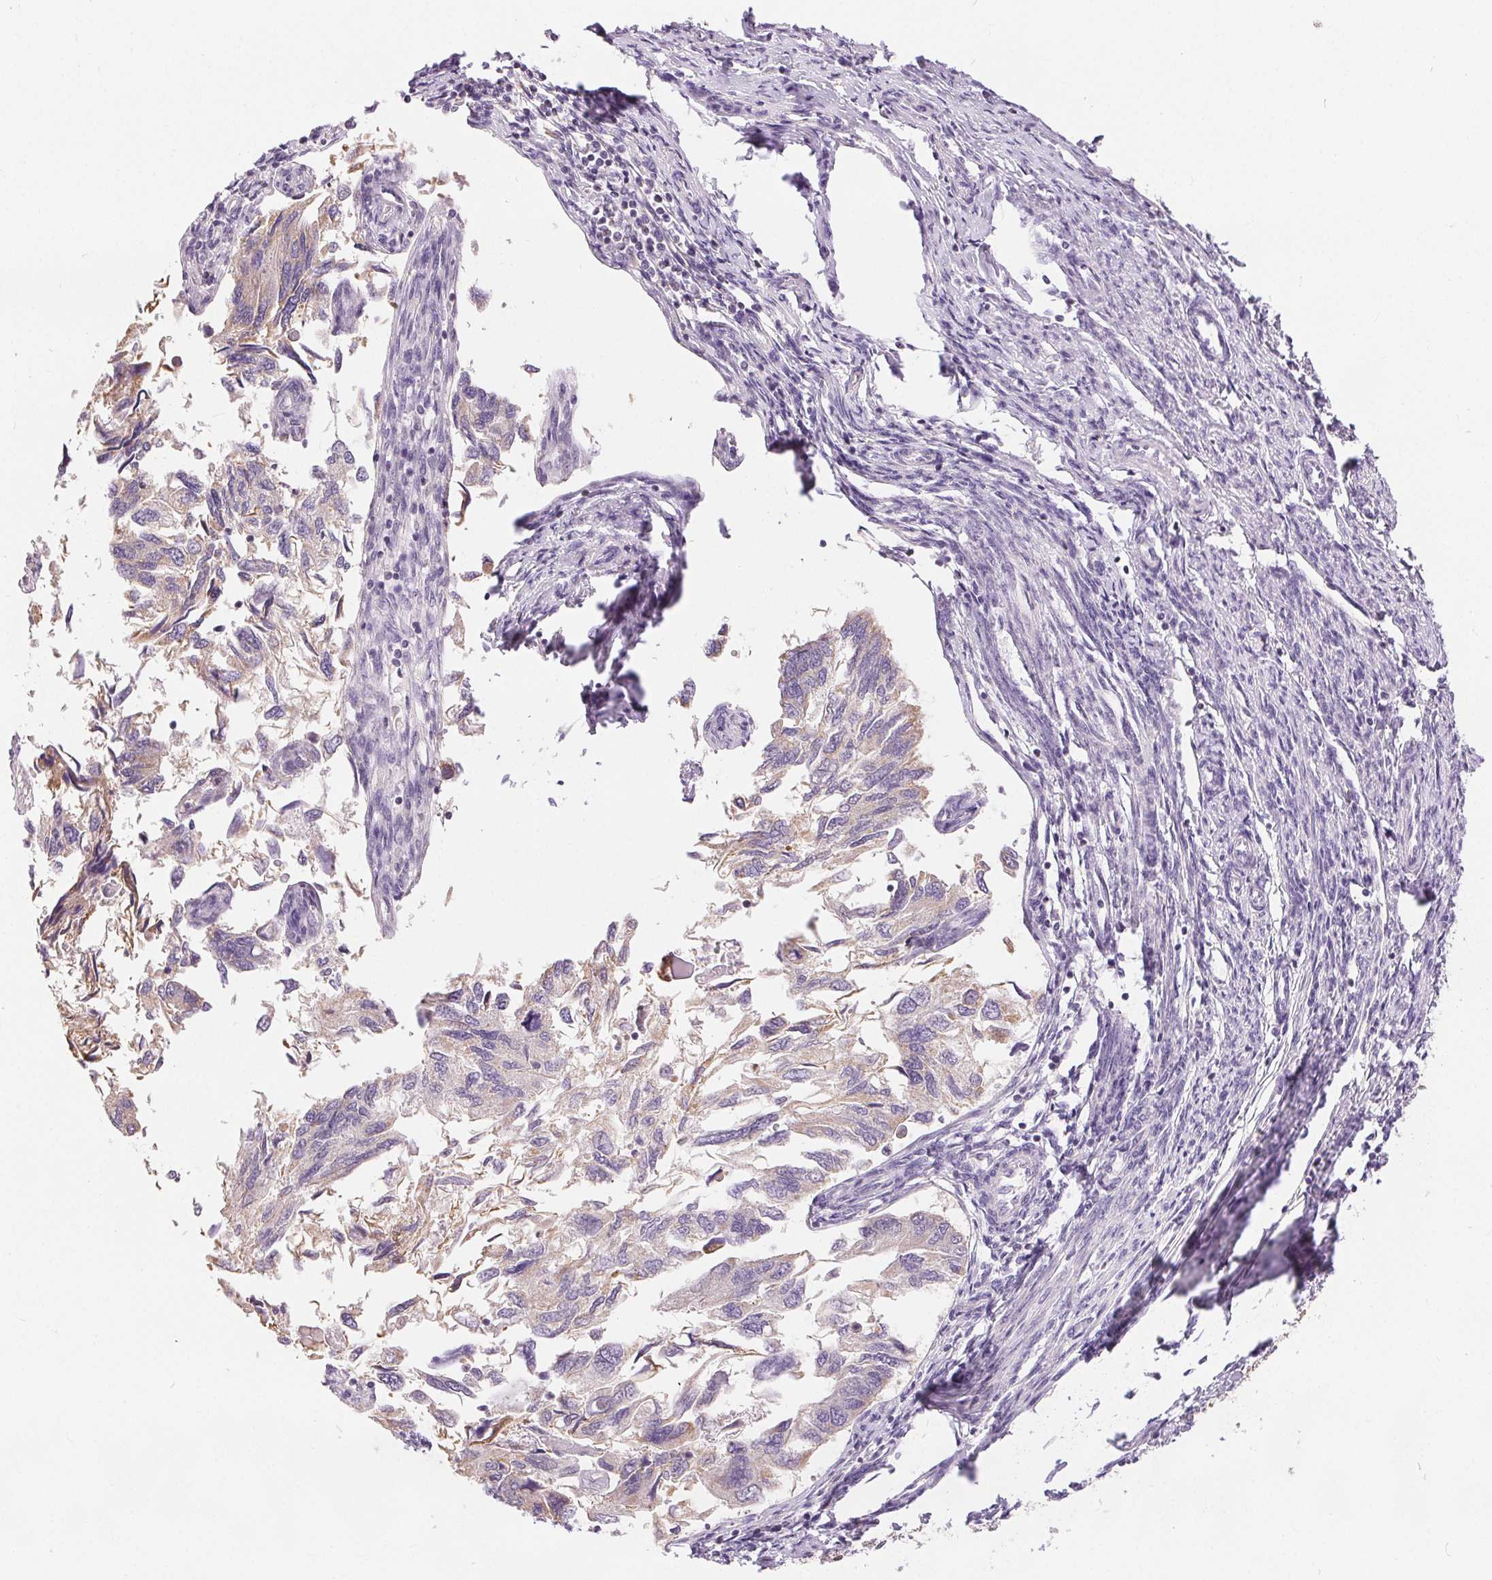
{"staining": {"intensity": "weak", "quantity": "25%-75%", "location": "cytoplasmic/membranous"}, "tissue": "endometrial cancer", "cell_type": "Tumor cells", "image_type": "cancer", "snomed": [{"axis": "morphology", "description": "Carcinoma, NOS"}, {"axis": "topography", "description": "Uterus"}], "caption": "This micrograph displays IHC staining of human endometrial cancer, with low weak cytoplasmic/membranous staining in approximately 25%-75% of tumor cells.", "gene": "POU2F2", "patient": {"sex": "female", "age": 76}}